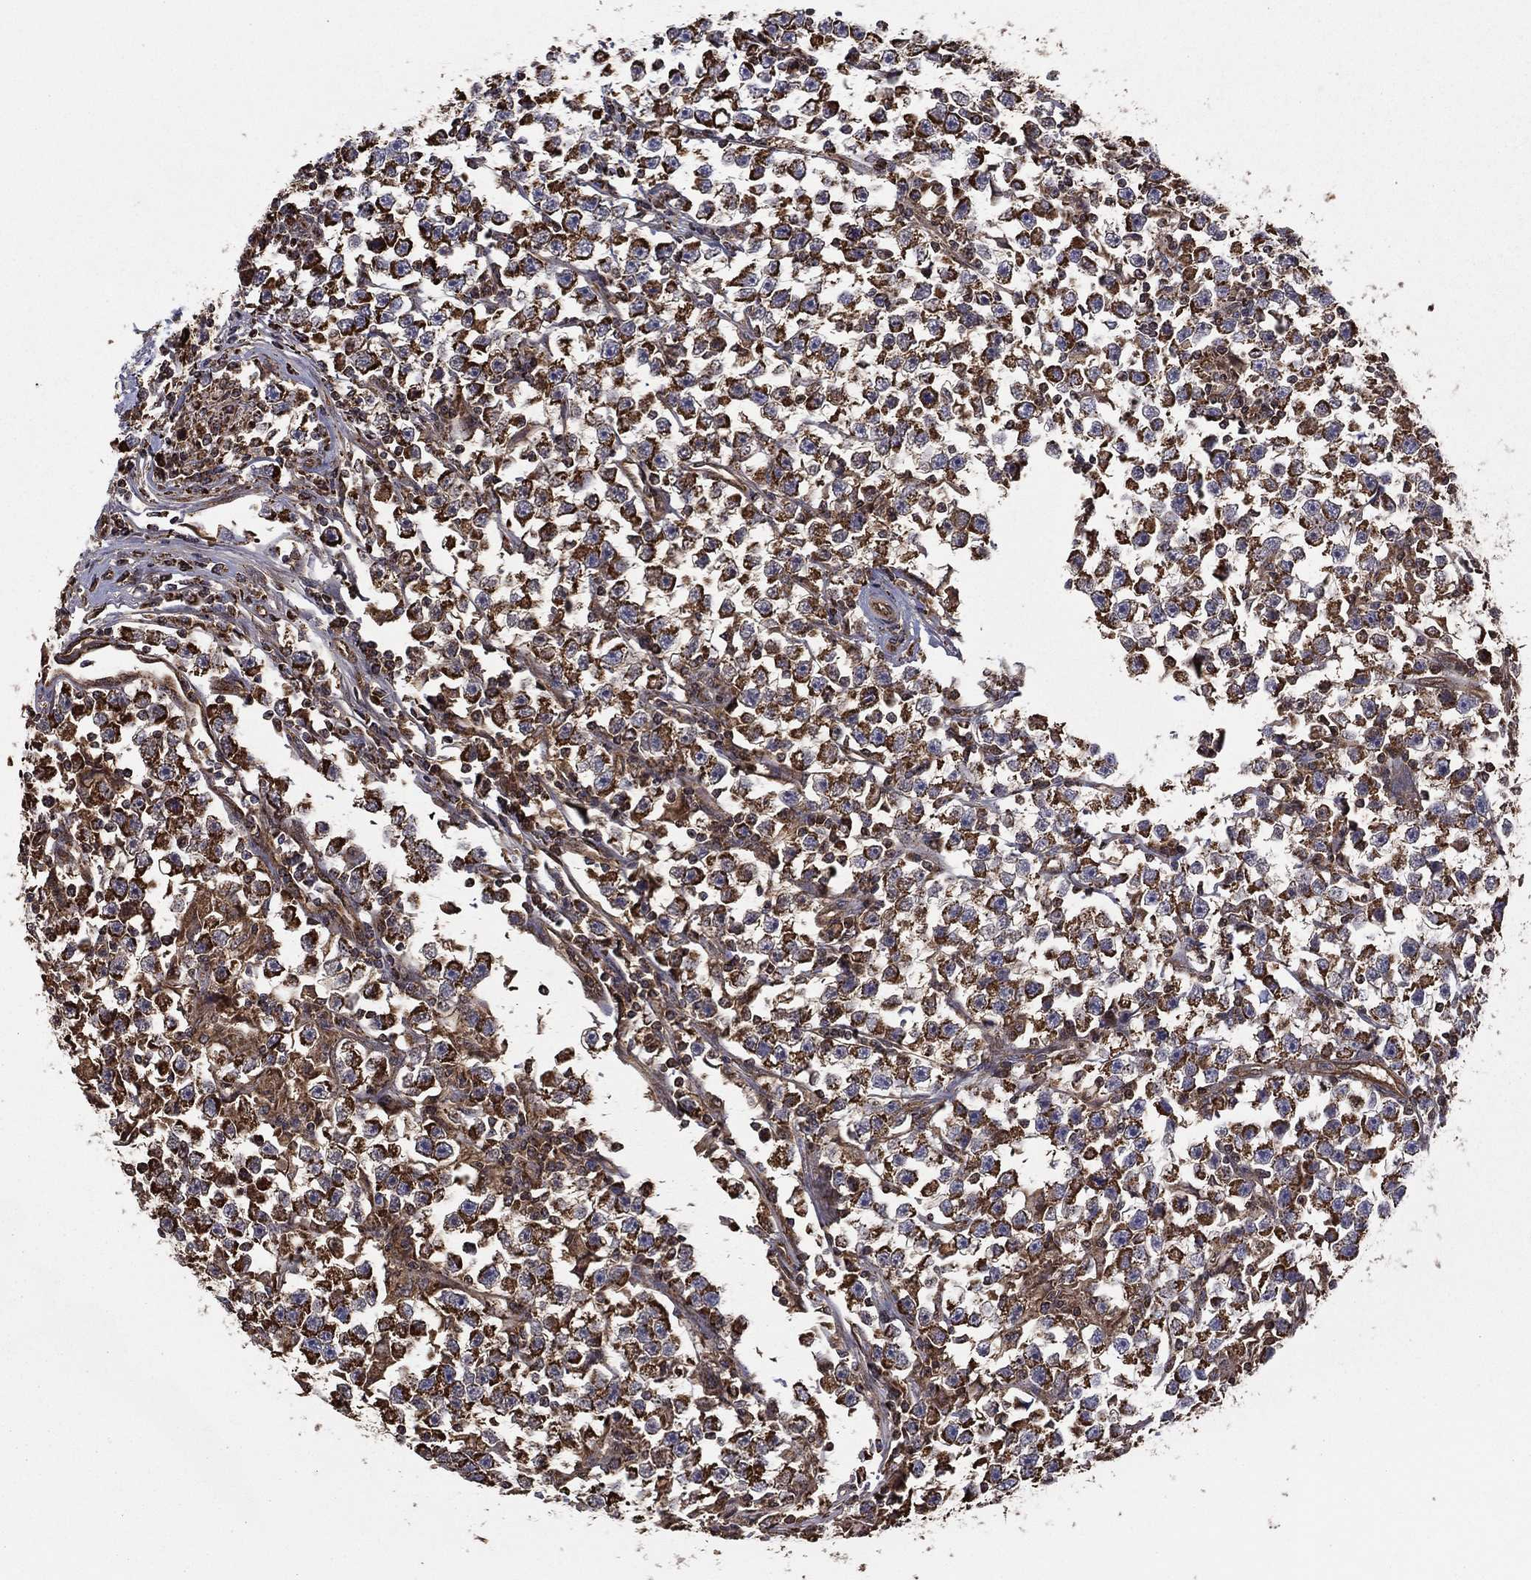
{"staining": {"intensity": "moderate", "quantity": ">75%", "location": "cytoplasmic/membranous"}, "tissue": "testis cancer", "cell_type": "Tumor cells", "image_type": "cancer", "snomed": [{"axis": "morphology", "description": "Seminoma, NOS"}, {"axis": "topography", "description": "Testis"}], "caption": "Protein expression analysis of human seminoma (testis) reveals moderate cytoplasmic/membranous expression in approximately >75% of tumor cells.", "gene": "RIGI", "patient": {"sex": "male", "age": 33}}